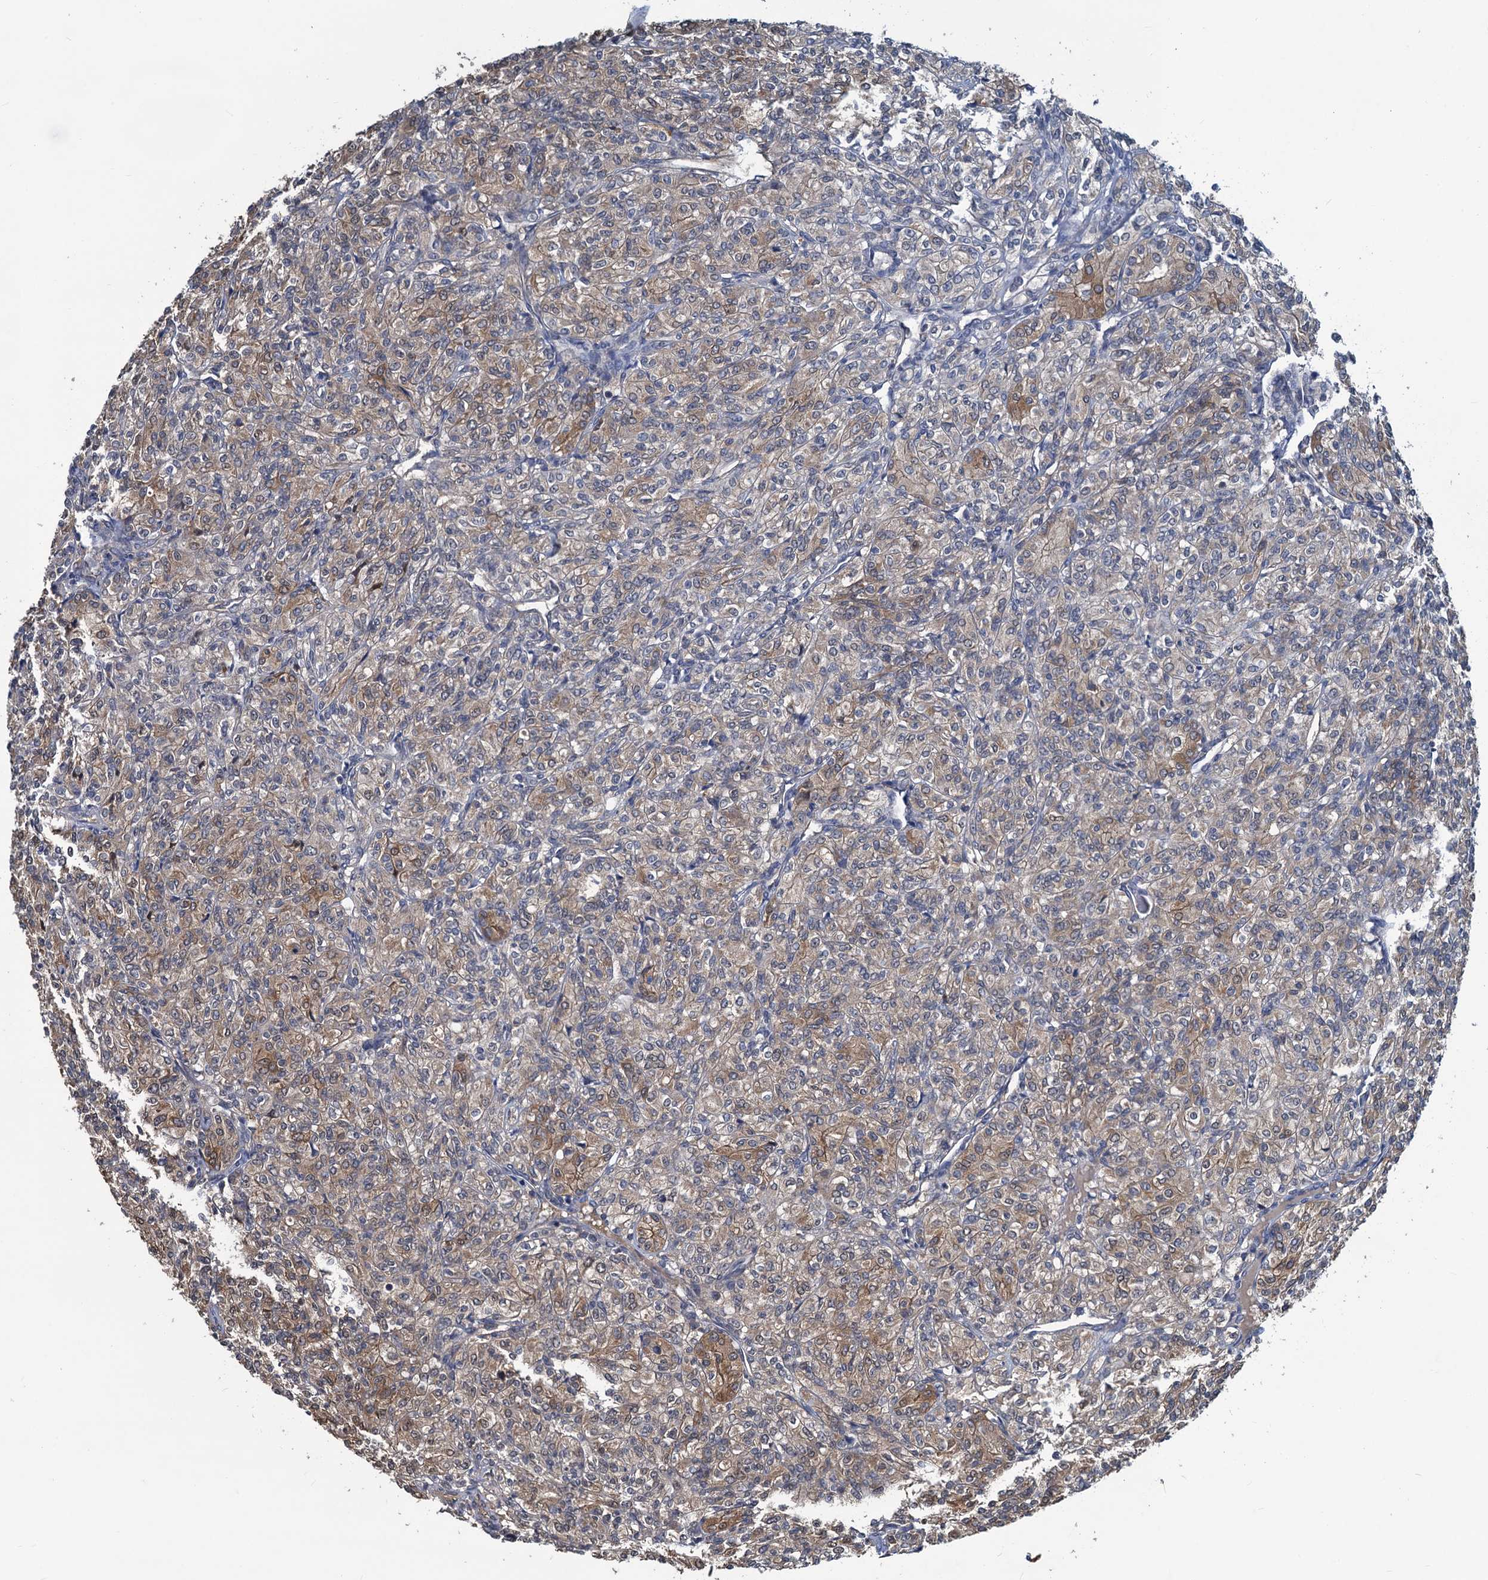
{"staining": {"intensity": "weak", "quantity": "25%-75%", "location": "cytoplasmic/membranous"}, "tissue": "renal cancer", "cell_type": "Tumor cells", "image_type": "cancer", "snomed": [{"axis": "morphology", "description": "Adenocarcinoma, NOS"}, {"axis": "topography", "description": "Kidney"}], "caption": "An IHC micrograph of neoplastic tissue is shown. Protein staining in brown shows weak cytoplasmic/membranous positivity in renal cancer (adenocarcinoma) within tumor cells.", "gene": "RTKN2", "patient": {"sex": "male", "age": 77}}